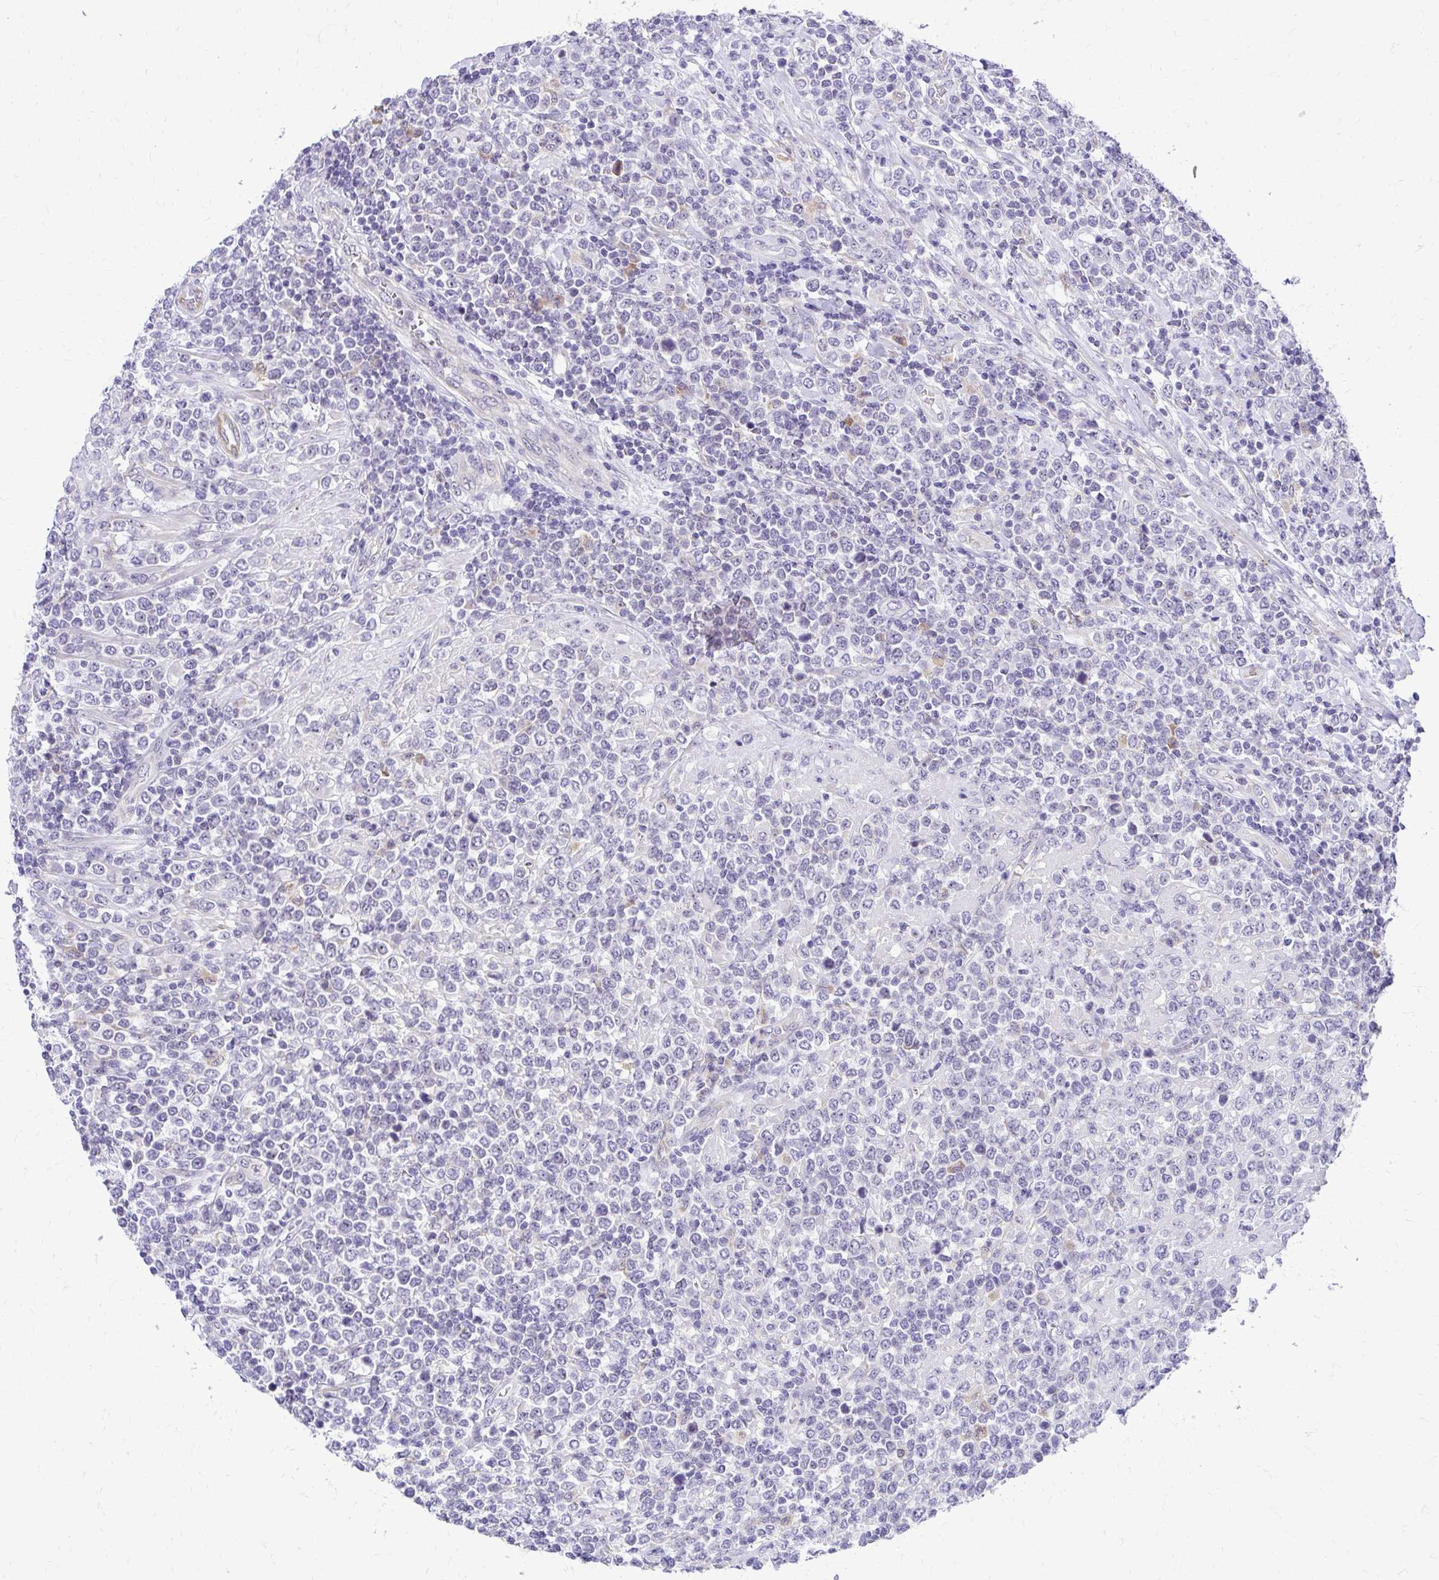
{"staining": {"intensity": "negative", "quantity": "none", "location": "none"}, "tissue": "lymphoma", "cell_type": "Tumor cells", "image_type": "cancer", "snomed": [{"axis": "morphology", "description": "Malignant lymphoma, non-Hodgkin's type, High grade"}, {"axis": "topography", "description": "Soft tissue"}], "caption": "Tumor cells show no significant protein expression in lymphoma.", "gene": "NIFK", "patient": {"sex": "female", "age": 56}}